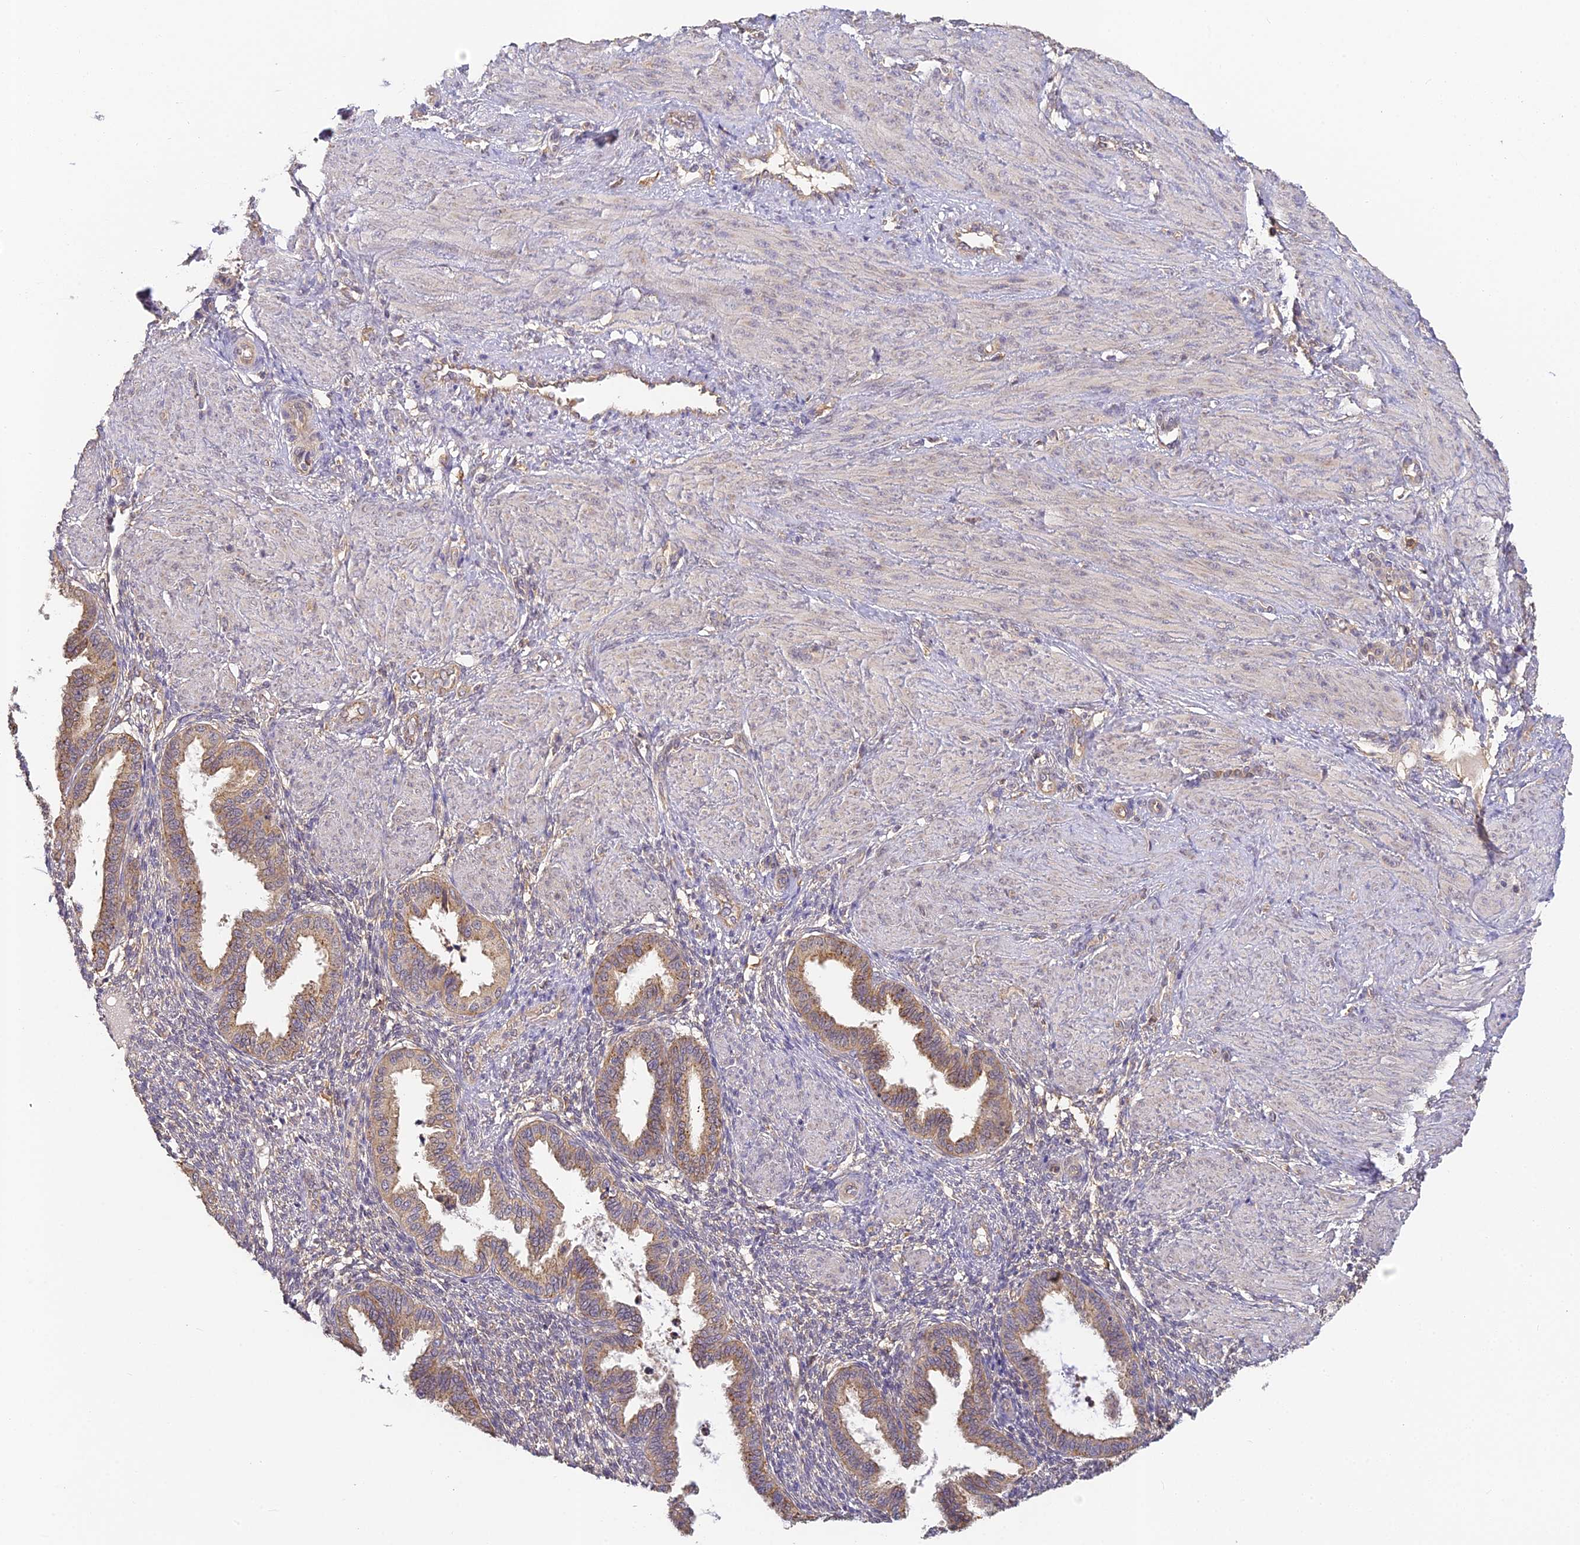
{"staining": {"intensity": "negative", "quantity": "none", "location": "none"}, "tissue": "endometrium", "cell_type": "Cells in endometrial stroma", "image_type": "normal", "snomed": [{"axis": "morphology", "description": "Normal tissue, NOS"}, {"axis": "topography", "description": "Endometrium"}], "caption": "Cells in endometrial stroma show no significant protein staining in unremarkable endometrium.", "gene": "YAE1", "patient": {"sex": "female", "age": 33}}